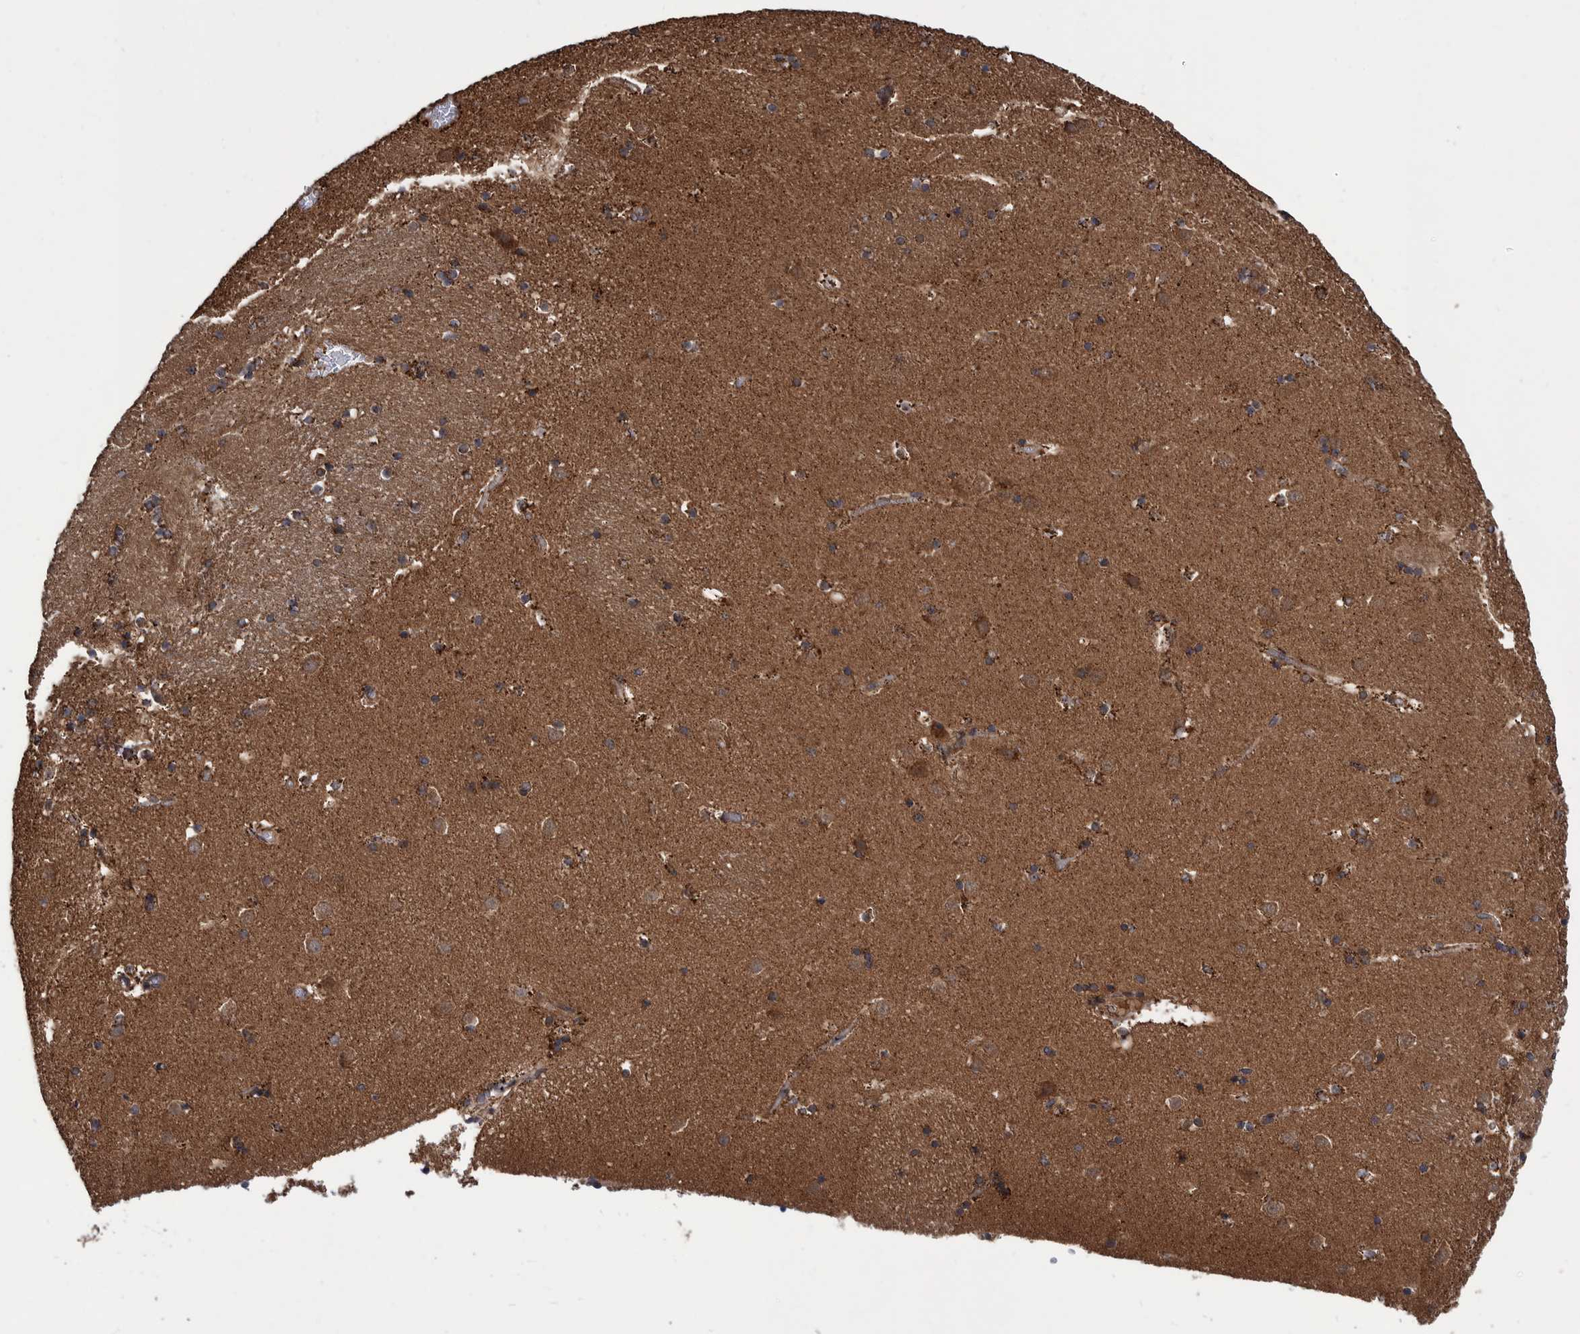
{"staining": {"intensity": "moderate", "quantity": ">75%", "location": "cytoplasmic/membranous"}, "tissue": "caudate", "cell_type": "Glial cells", "image_type": "normal", "snomed": [{"axis": "morphology", "description": "Normal tissue, NOS"}, {"axis": "topography", "description": "Lateral ventricle wall"}], "caption": "Normal caudate displays moderate cytoplasmic/membranous staining in about >75% of glial cells, visualized by immunohistochemistry.", "gene": "VBP1", "patient": {"sex": "male", "age": 45}}